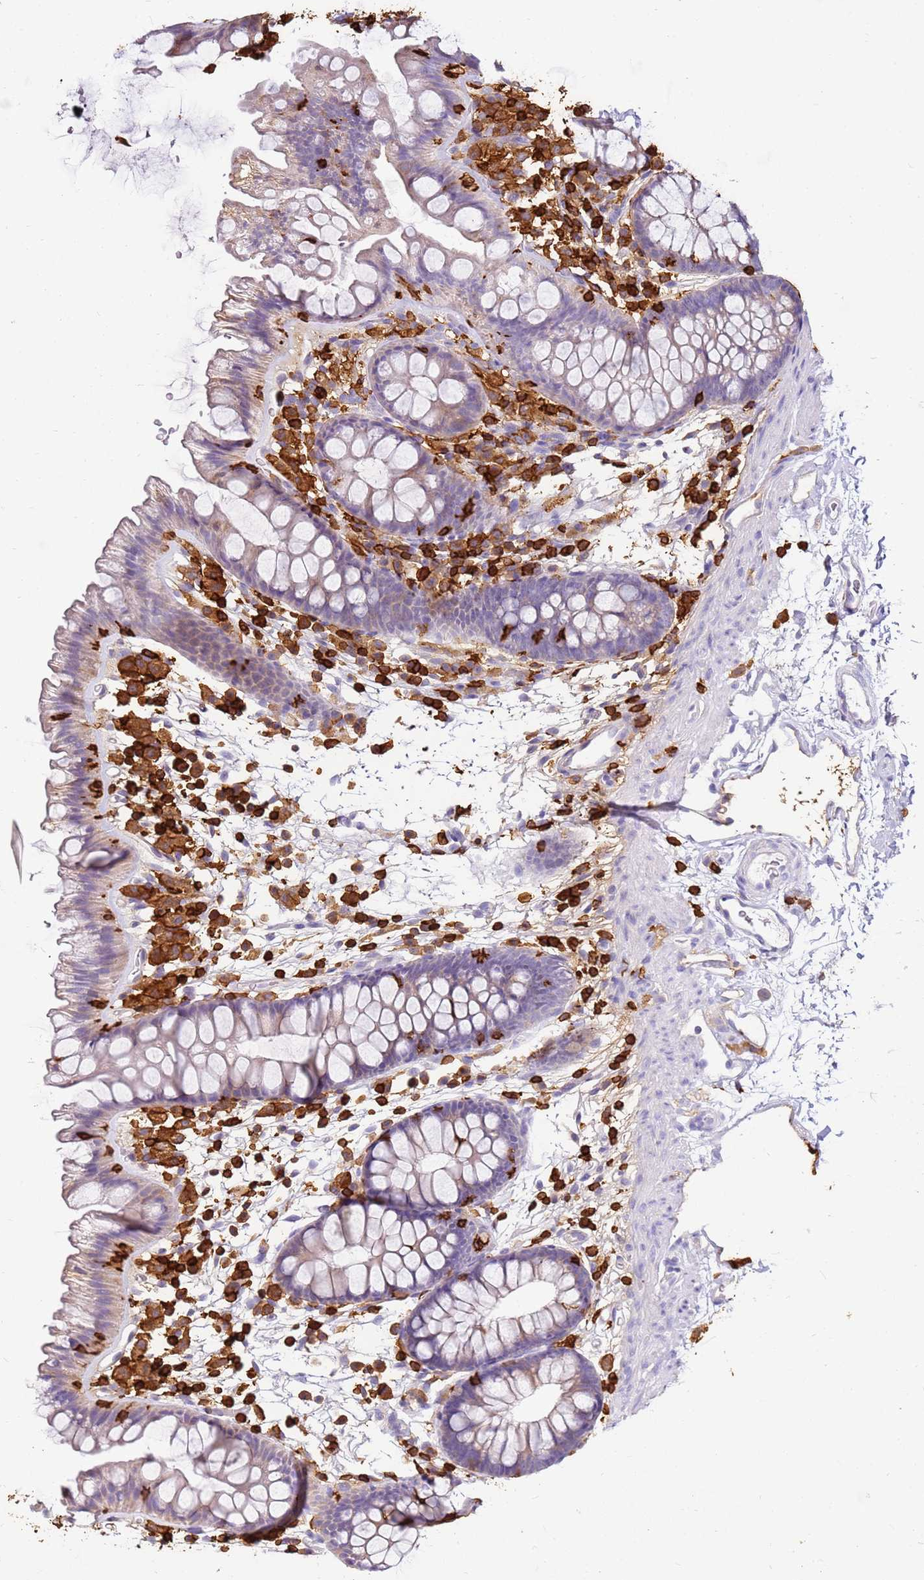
{"staining": {"intensity": "negative", "quantity": "none", "location": "none"}, "tissue": "colon", "cell_type": "Endothelial cells", "image_type": "normal", "snomed": [{"axis": "morphology", "description": "Normal tissue, NOS"}, {"axis": "topography", "description": "Colon"}], "caption": "This is an immunohistochemistry image of unremarkable colon. There is no staining in endothelial cells.", "gene": "CORO1A", "patient": {"sex": "female", "age": 62}}